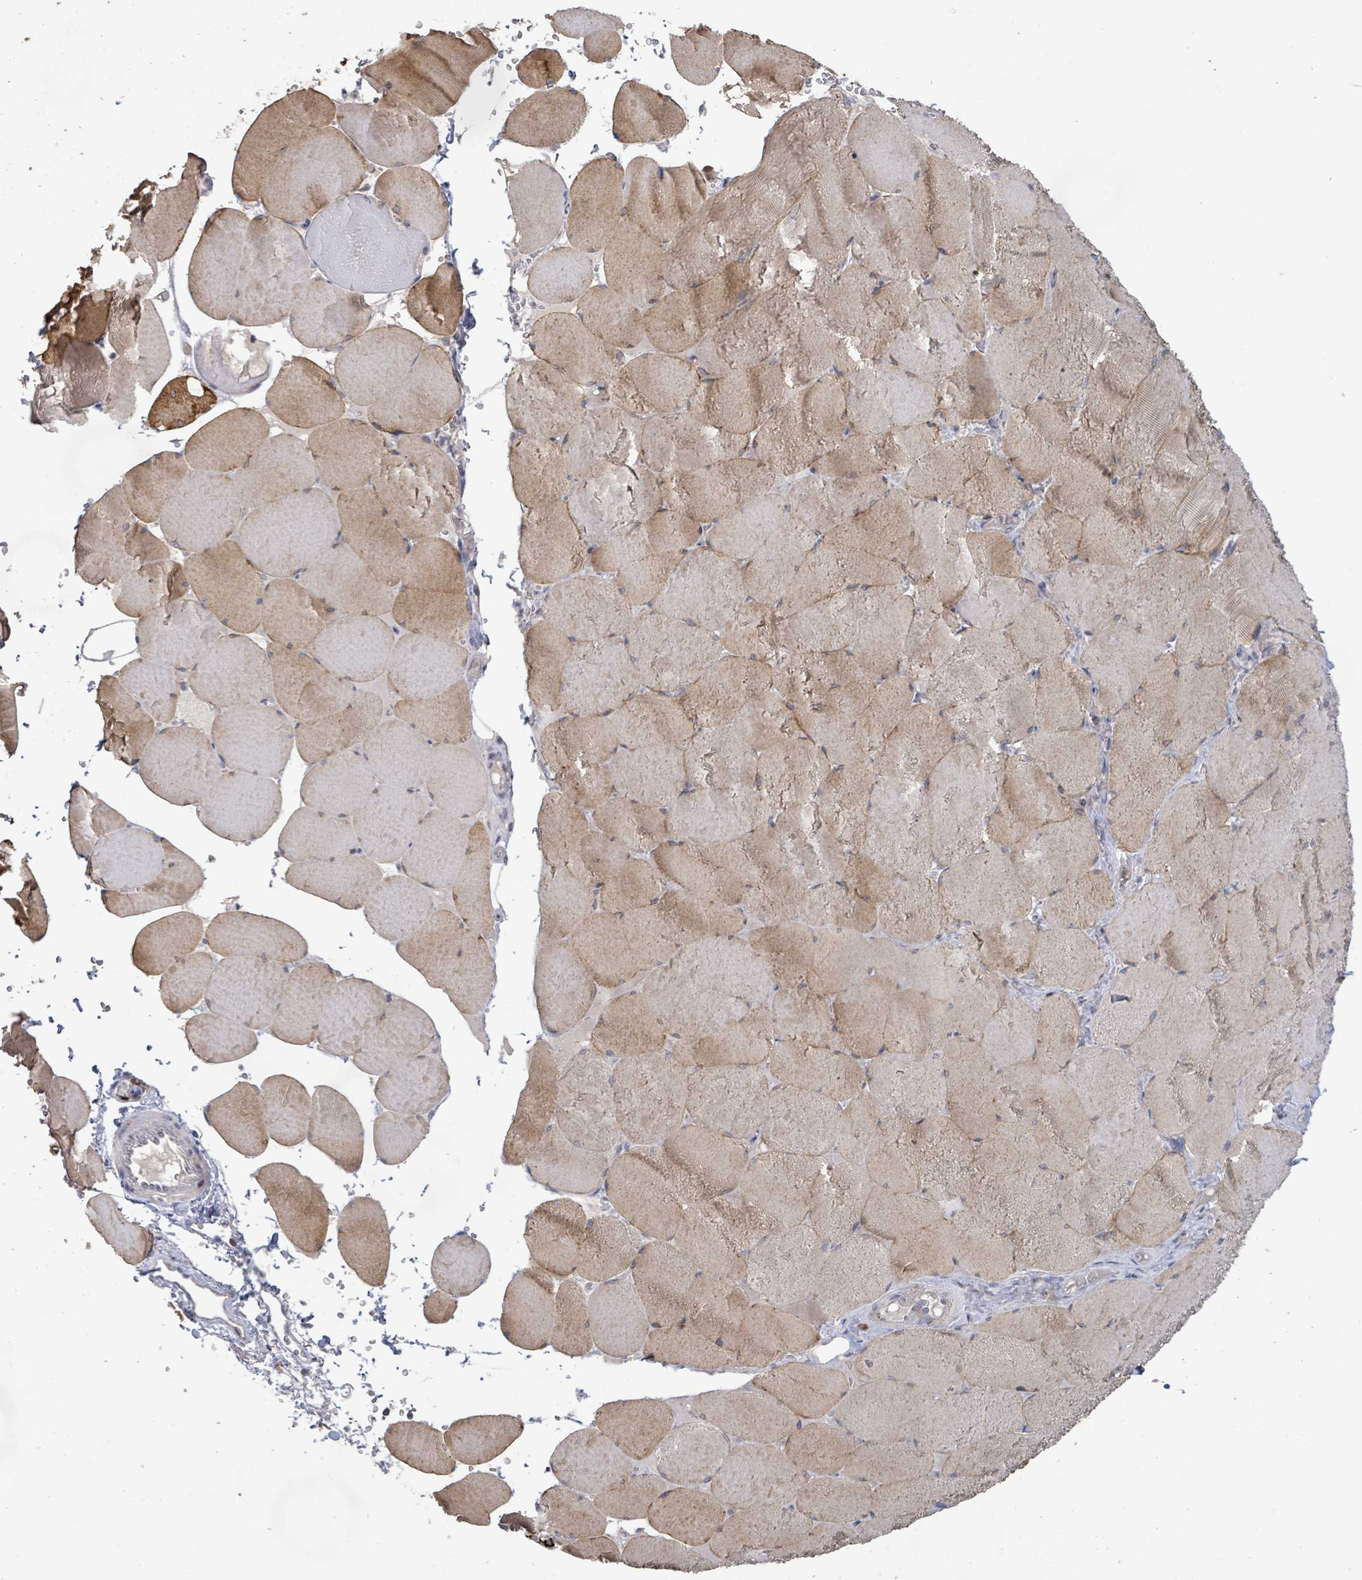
{"staining": {"intensity": "moderate", "quantity": "25%-75%", "location": "cytoplasmic/membranous"}, "tissue": "skeletal muscle", "cell_type": "Myocytes", "image_type": "normal", "snomed": [{"axis": "morphology", "description": "Normal tissue, NOS"}, {"axis": "topography", "description": "Skeletal muscle"}, {"axis": "topography", "description": "Head-Neck"}], "caption": "A brown stain labels moderate cytoplasmic/membranous staining of a protein in myocytes of normal skeletal muscle. The protein of interest is stained brown, and the nuclei are stained in blue (DAB IHC with brightfield microscopy, high magnification).", "gene": "KCNS2", "patient": {"sex": "male", "age": 66}}